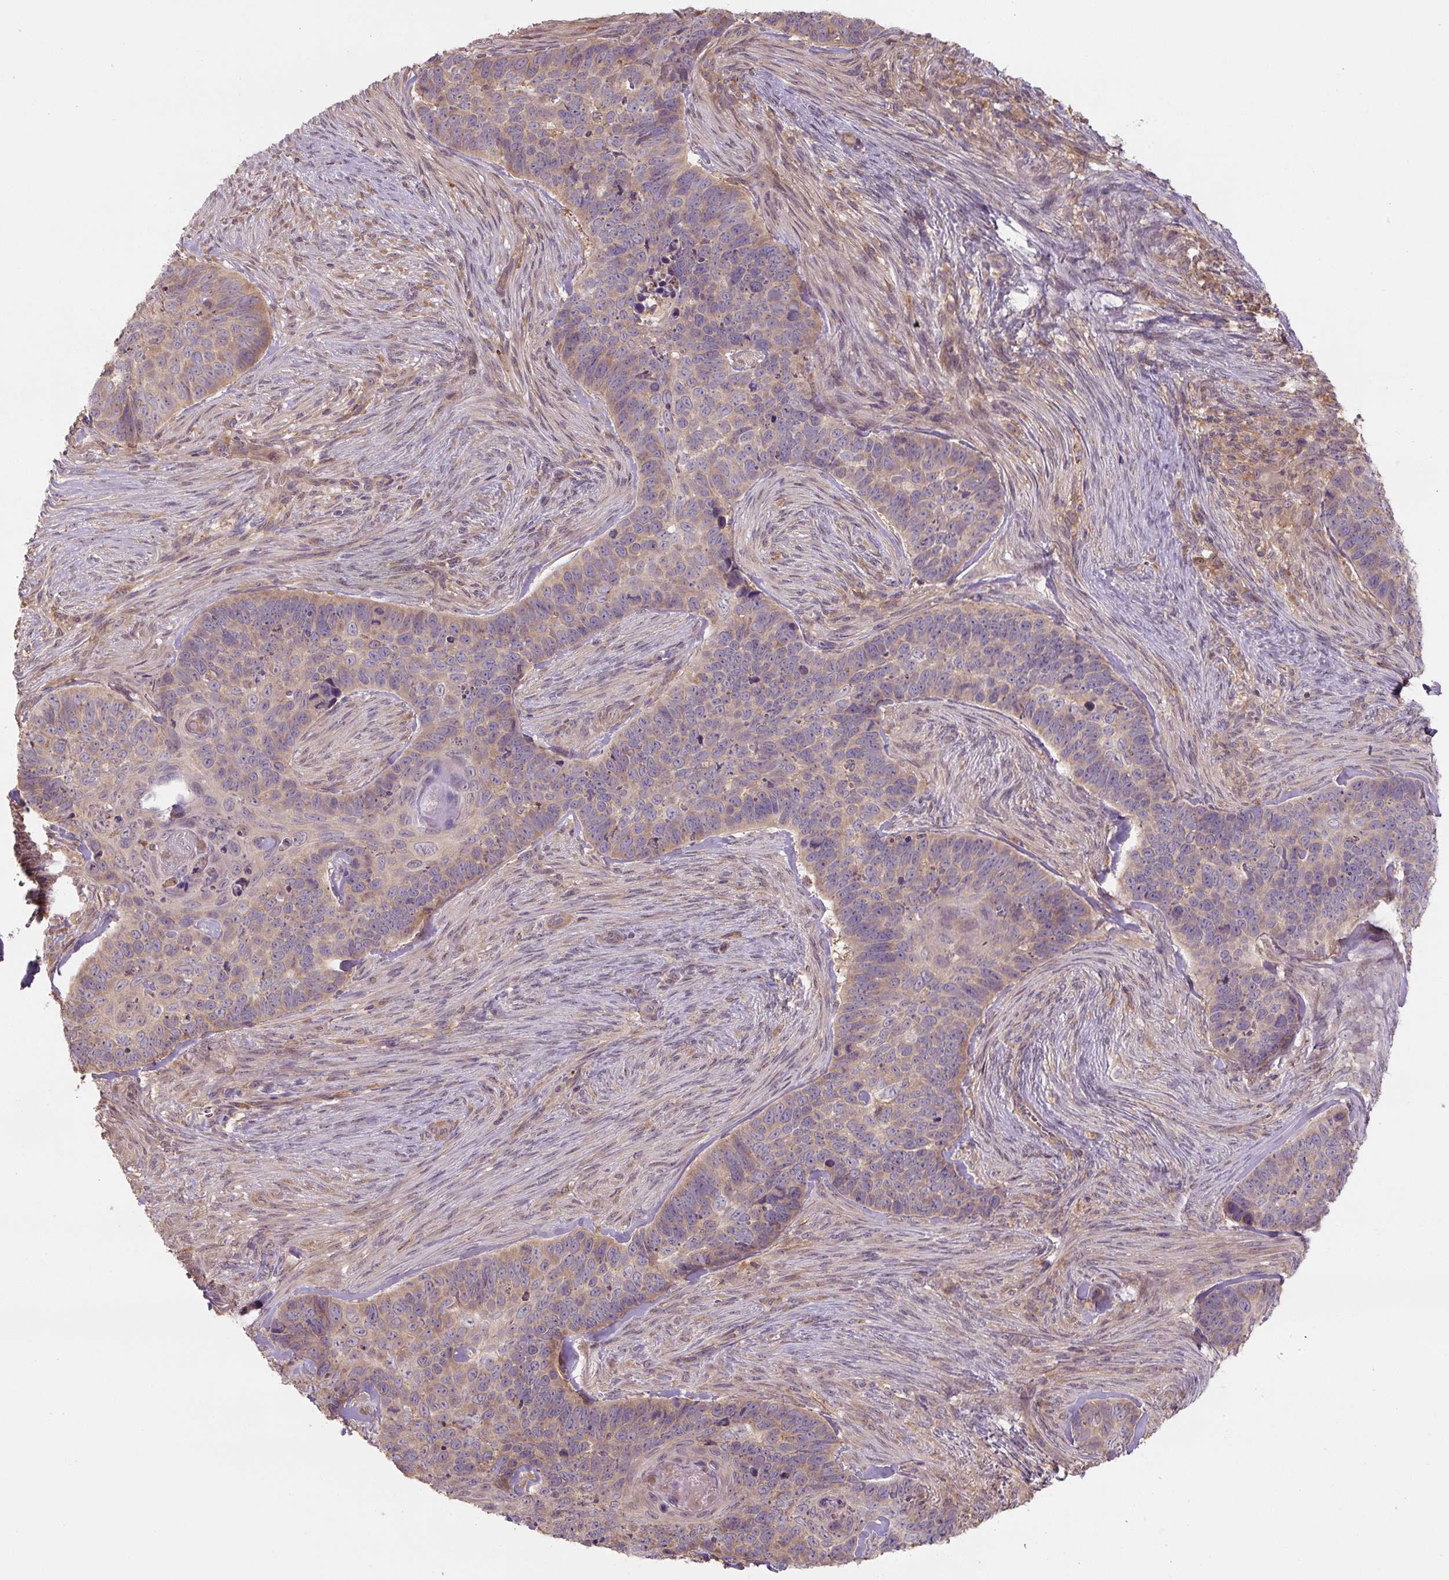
{"staining": {"intensity": "weak", "quantity": "25%-75%", "location": "cytoplasmic/membranous"}, "tissue": "skin cancer", "cell_type": "Tumor cells", "image_type": "cancer", "snomed": [{"axis": "morphology", "description": "Basal cell carcinoma"}, {"axis": "topography", "description": "Skin"}], "caption": "Skin cancer (basal cell carcinoma) tissue displays weak cytoplasmic/membranous positivity in about 25%-75% of tumor cells", "gene": "C2orf73", "patient": {"sex": "female", "age": 82}}